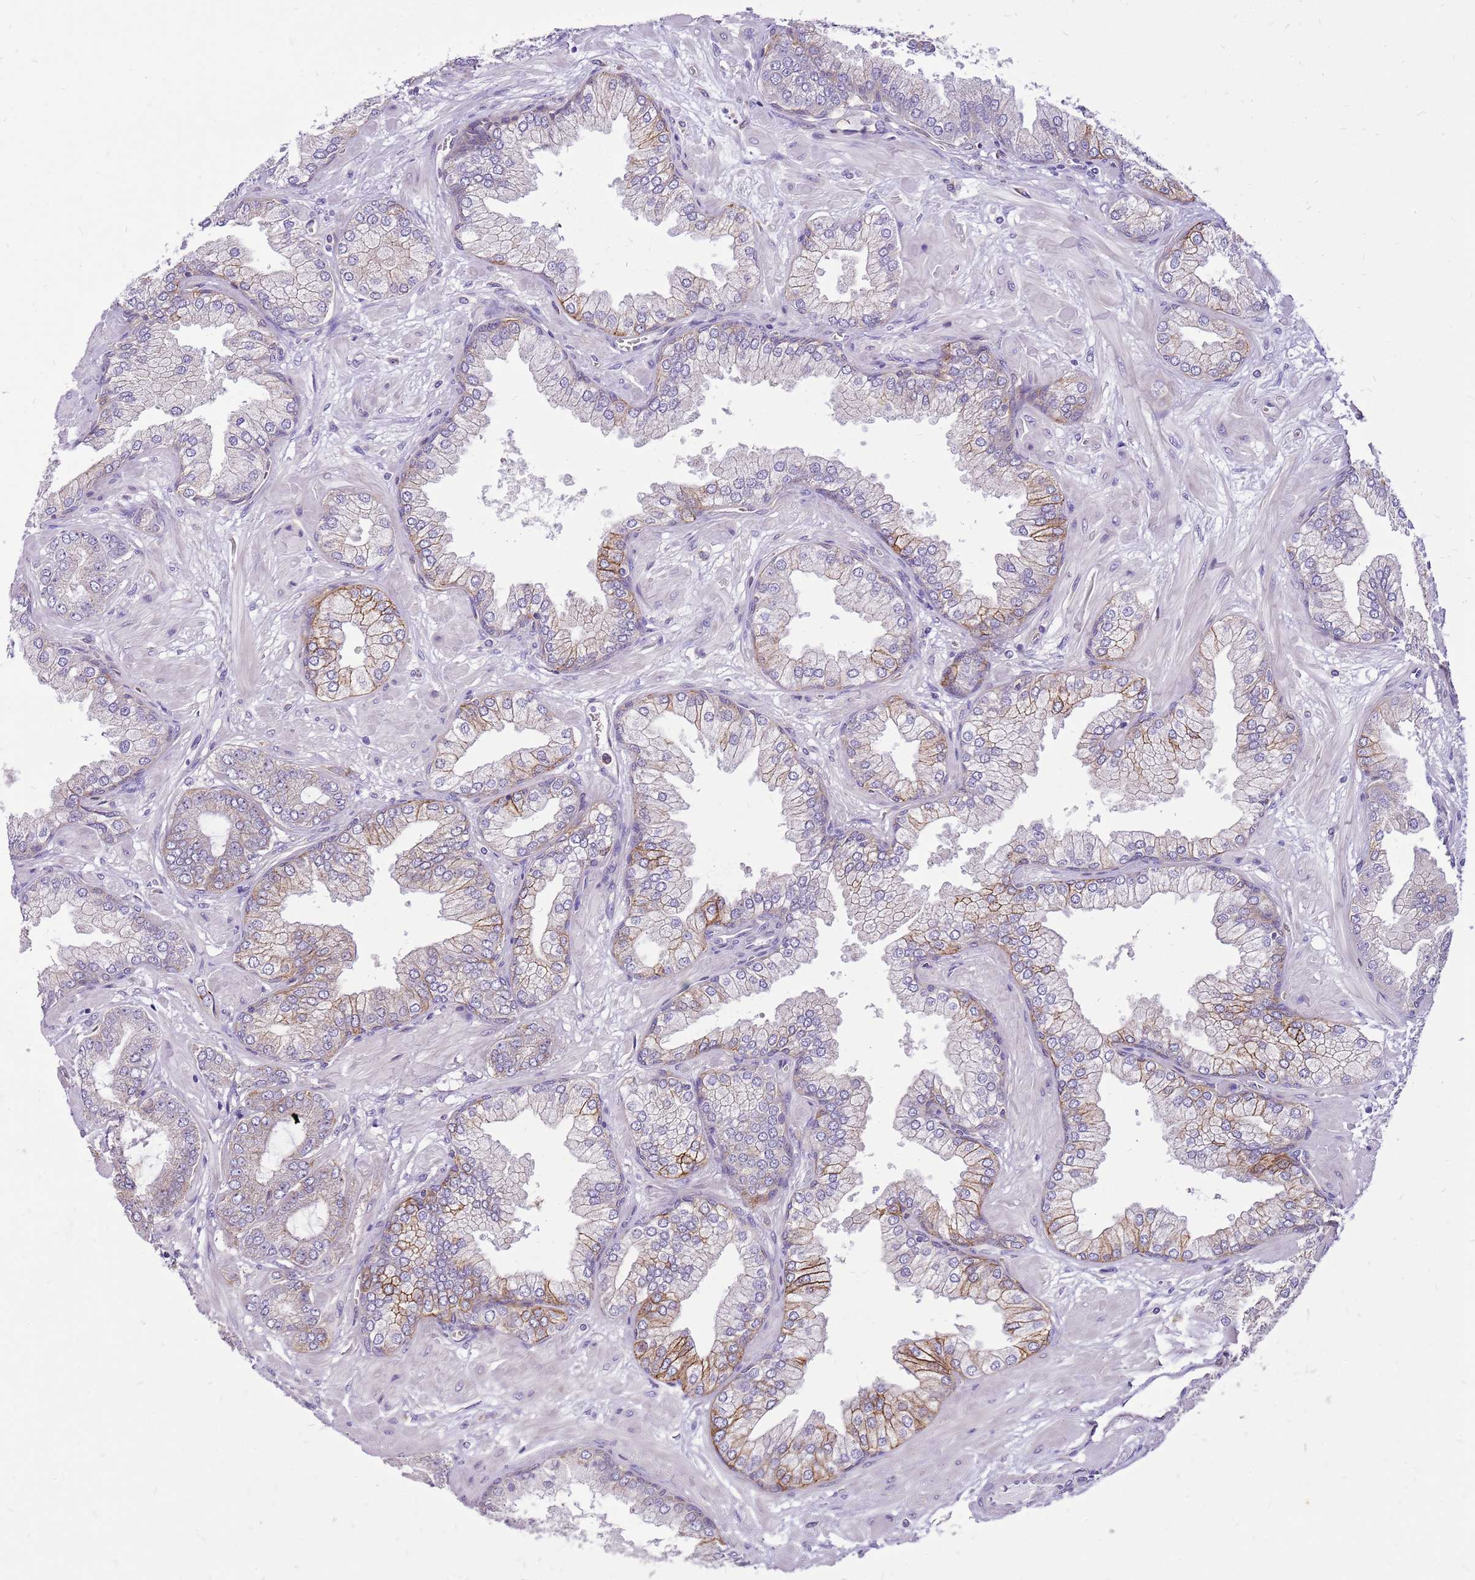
{"staining": {"intensity": "weak", "quantity": "<25%", "location": "cytoplasmic/membranous"}, "tissue": "prostate cancer", "cell_type": "Tumor cells", "image_type": "cancer", "snomed": [{"axis": "morphology", "description": "Adenocarcinoma, Low grade"}, {"axis": "topography", "description": "Prostate"}], "caption": "Tumor cells show no significant positivity in prostate cancer (low-grade adenocarcinoma). Nuclei are stained in blue.", "gene": "WDR90", "patient": {"sex": "male", "age": 55}}